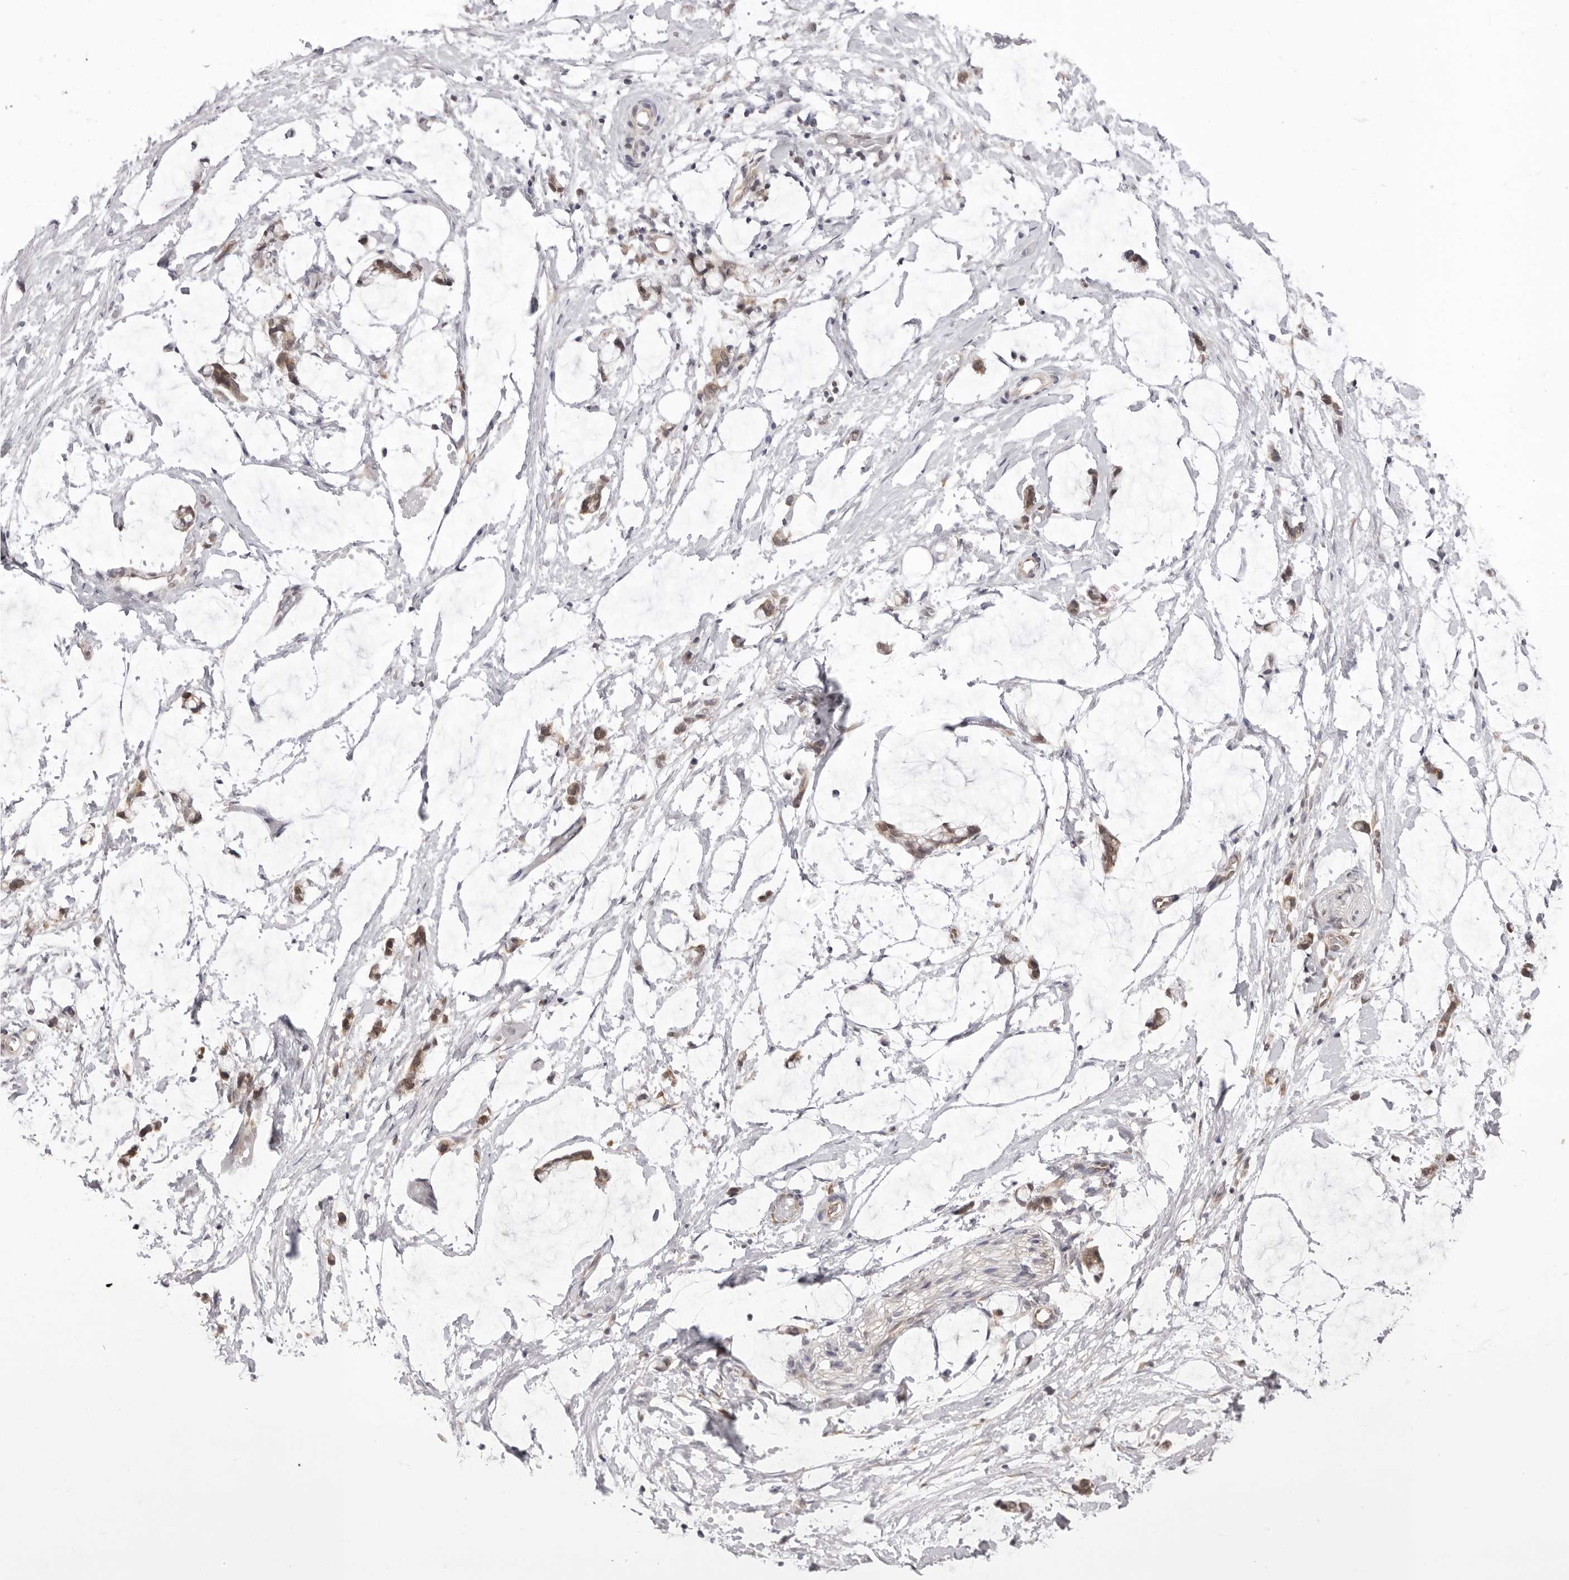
{"staining": {"intensity": "negative", "quantity": "none", "location": "none"}, "tissue": "adipose tissue", "cell_type": "Adipocytes", "image_type": "normal", "snomed": [{"axis": "morphology", "description": "Normal tissue, NOS"}, {"axis": "morphology", "description": "Adenocarcinoma, NOS"}, {"axis": "topography", "description": "Smooth muscle"}, {"axis": "topography", "description": "Colon"}], "caption": "This is an immunohistochemistry (IHC) histopathology image of normal adipose tissue. There is no positivity in adipocytes.", "gene": "ZC3H11A", "patient": {"sex": "male", "age": 14}}